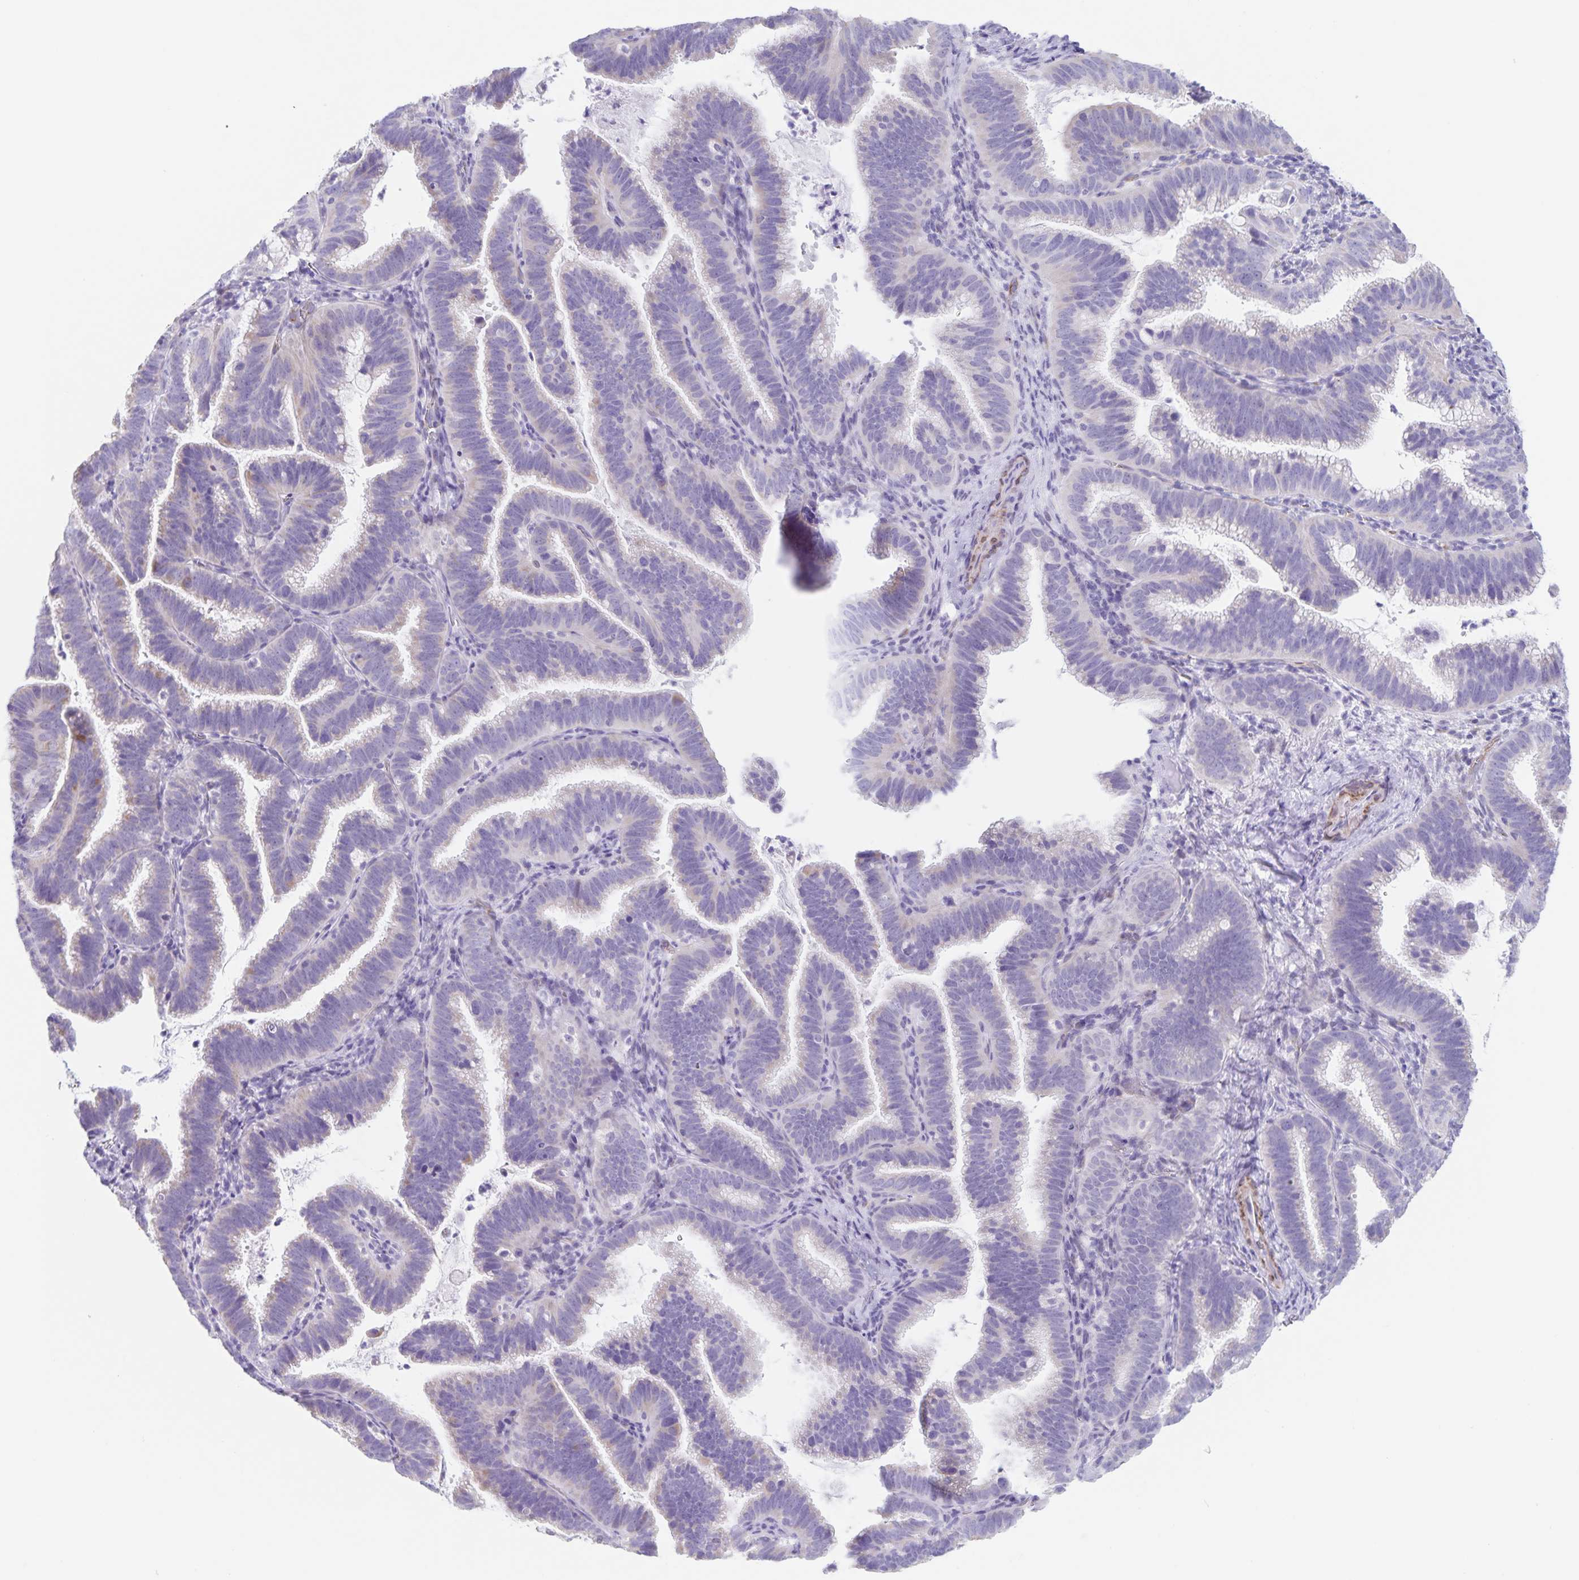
{"staining": {"intensity": "negative", "quantity": "none", "location": "none"}, "tissue": "cervical cancer", "cell_type": "Tumor cells", "image_type": "cancer", "snomed": [{"axis": "morphology", "description": "Adenocarcinoma, NOS"}, {"axis": "topography", "description": "Cervix"}], "caption": "An image of cervical cancer (adenocarcinoma) stained for a protein exhibits no brown staining in tumor cells.", "gene": "SYNM", "patient": {"sex": "female", "age": 61}}